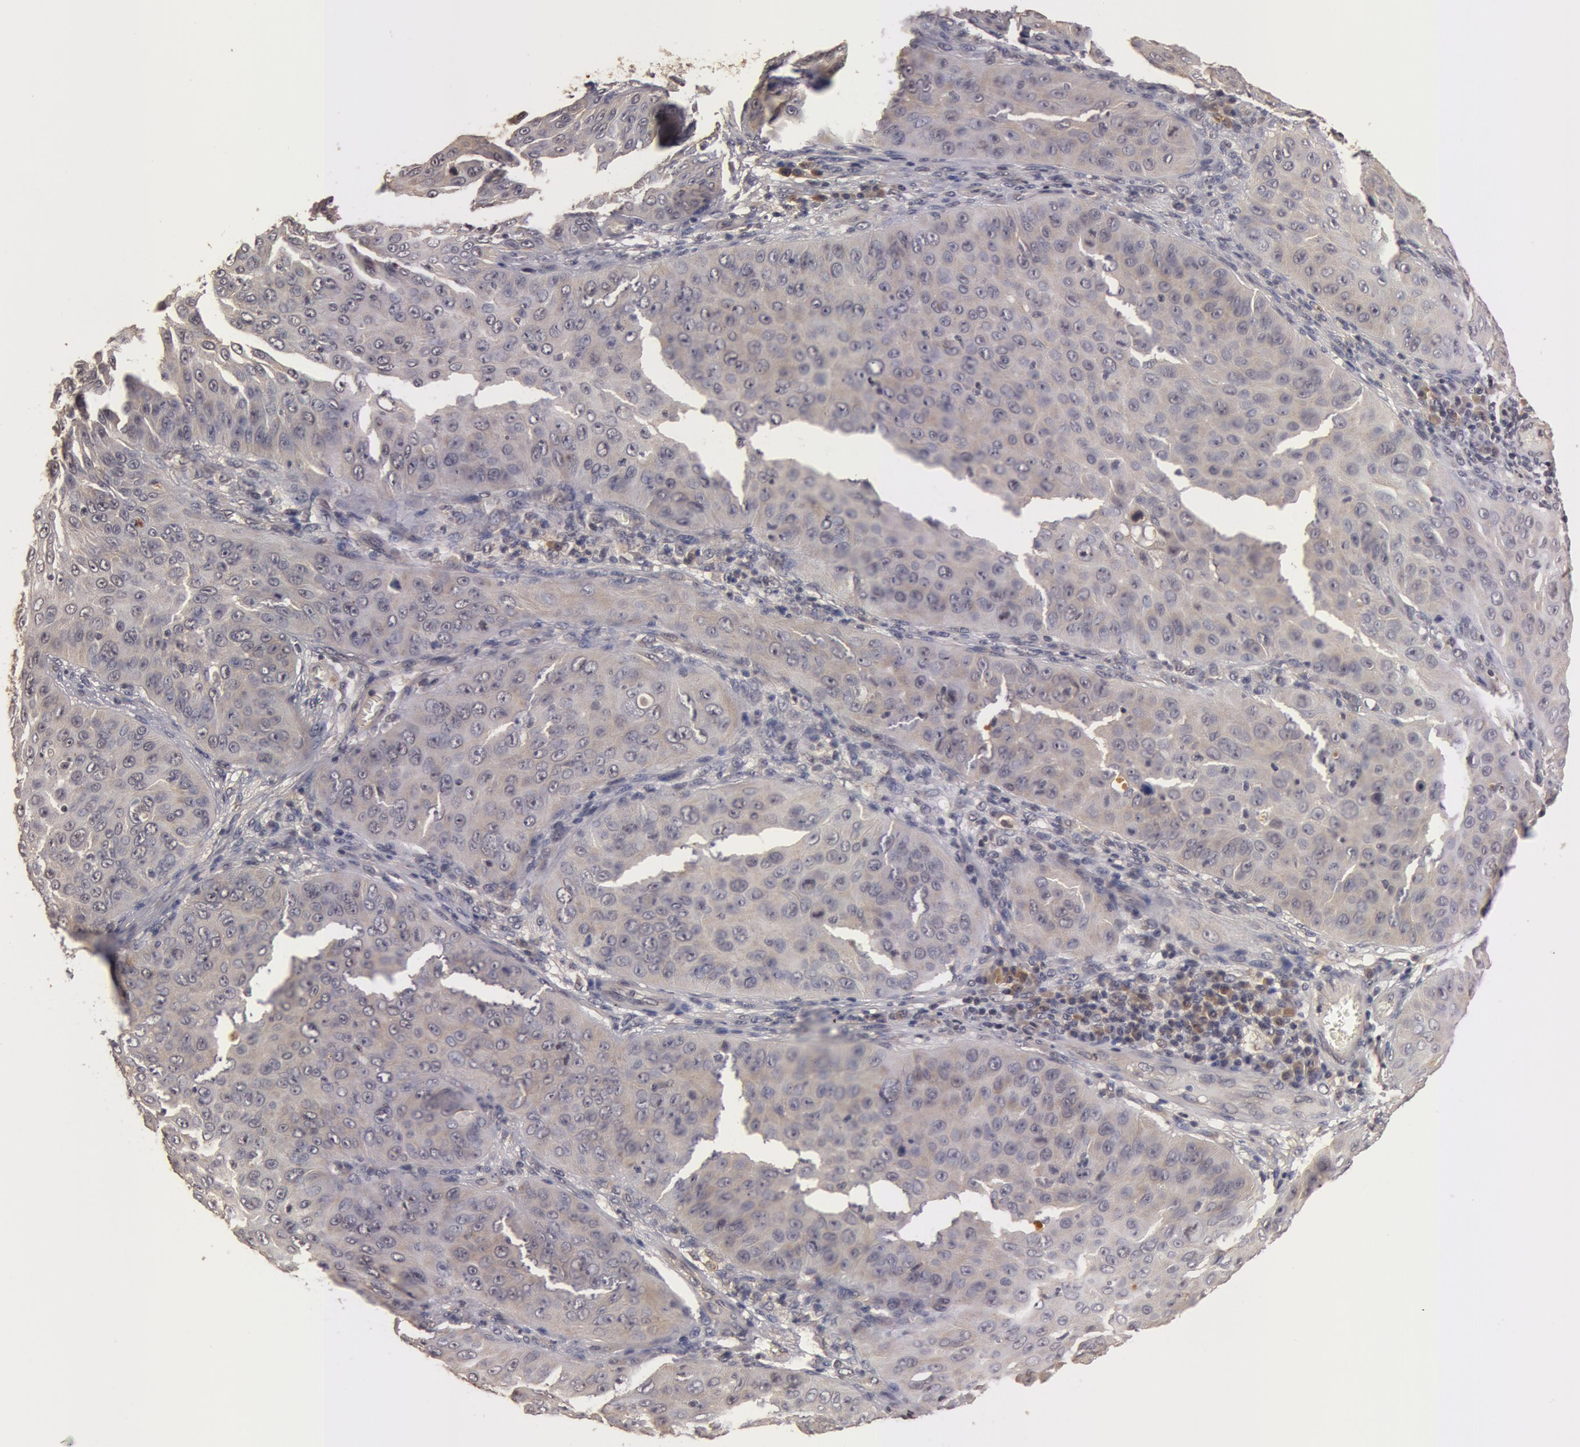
{"staining": {"intensity": "weak", "quantity": ">75%", "location": "cytoplasmic/membranous"}, "tissue": "skin cancer", "cell_type": "Tumor cells", "image_type": "cancer", "snomed": [{"axis": "morphology", "description": "Squamous cell carcinoma, NOS"}, {"axis": "topography", "description": "Skin"}], "caption": "Immunohistochemical staining of human skin cancer (squamous cell carcinoma) demonstrates low levels of weak cytoplasmic/membranous positivity in approximately >75% of tumor cells.", "gene": "BCHE", "patient": {"sex": "male", "age": 82}}